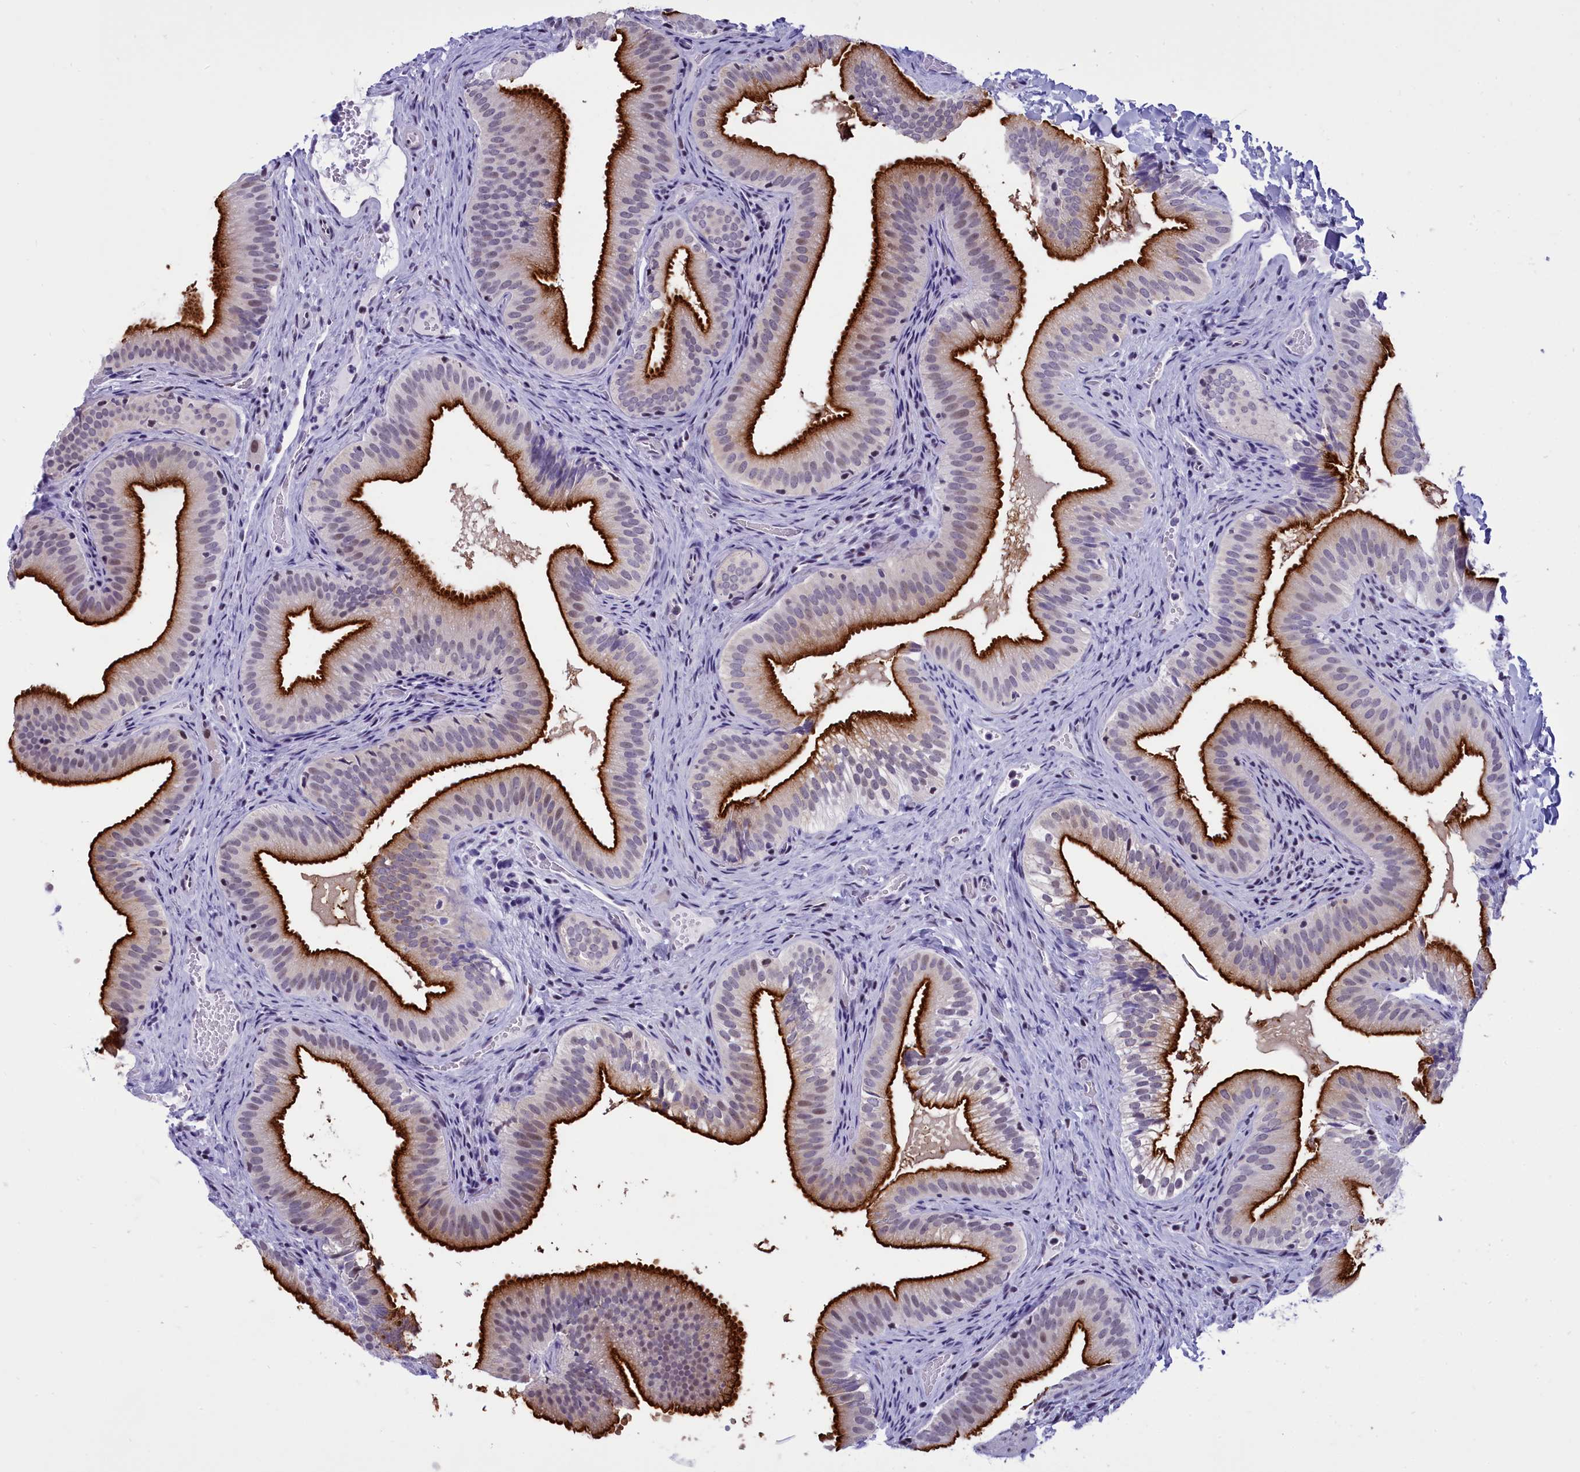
{"staining": {"intensity": "strong", "quantity": ">75%", "location": "cytoplasmic/membranous,nuclear"}, "tissue": "gallbladder", "cell_type": "Glandular cells", "image_type": "normal", "snomed": [{"axis": "morphology", "description": "Normal tissue, NOS"}, {"axis": "topography", "description": "Gallbladder"}], "caption": "Strong cytoplasmic/membranous,nuclear protein positivity is identified in approximately >75% of glandular cells in gallbladder.", "gene": "SPIRE2", "patient": {"sex": "female", "age": 30}}